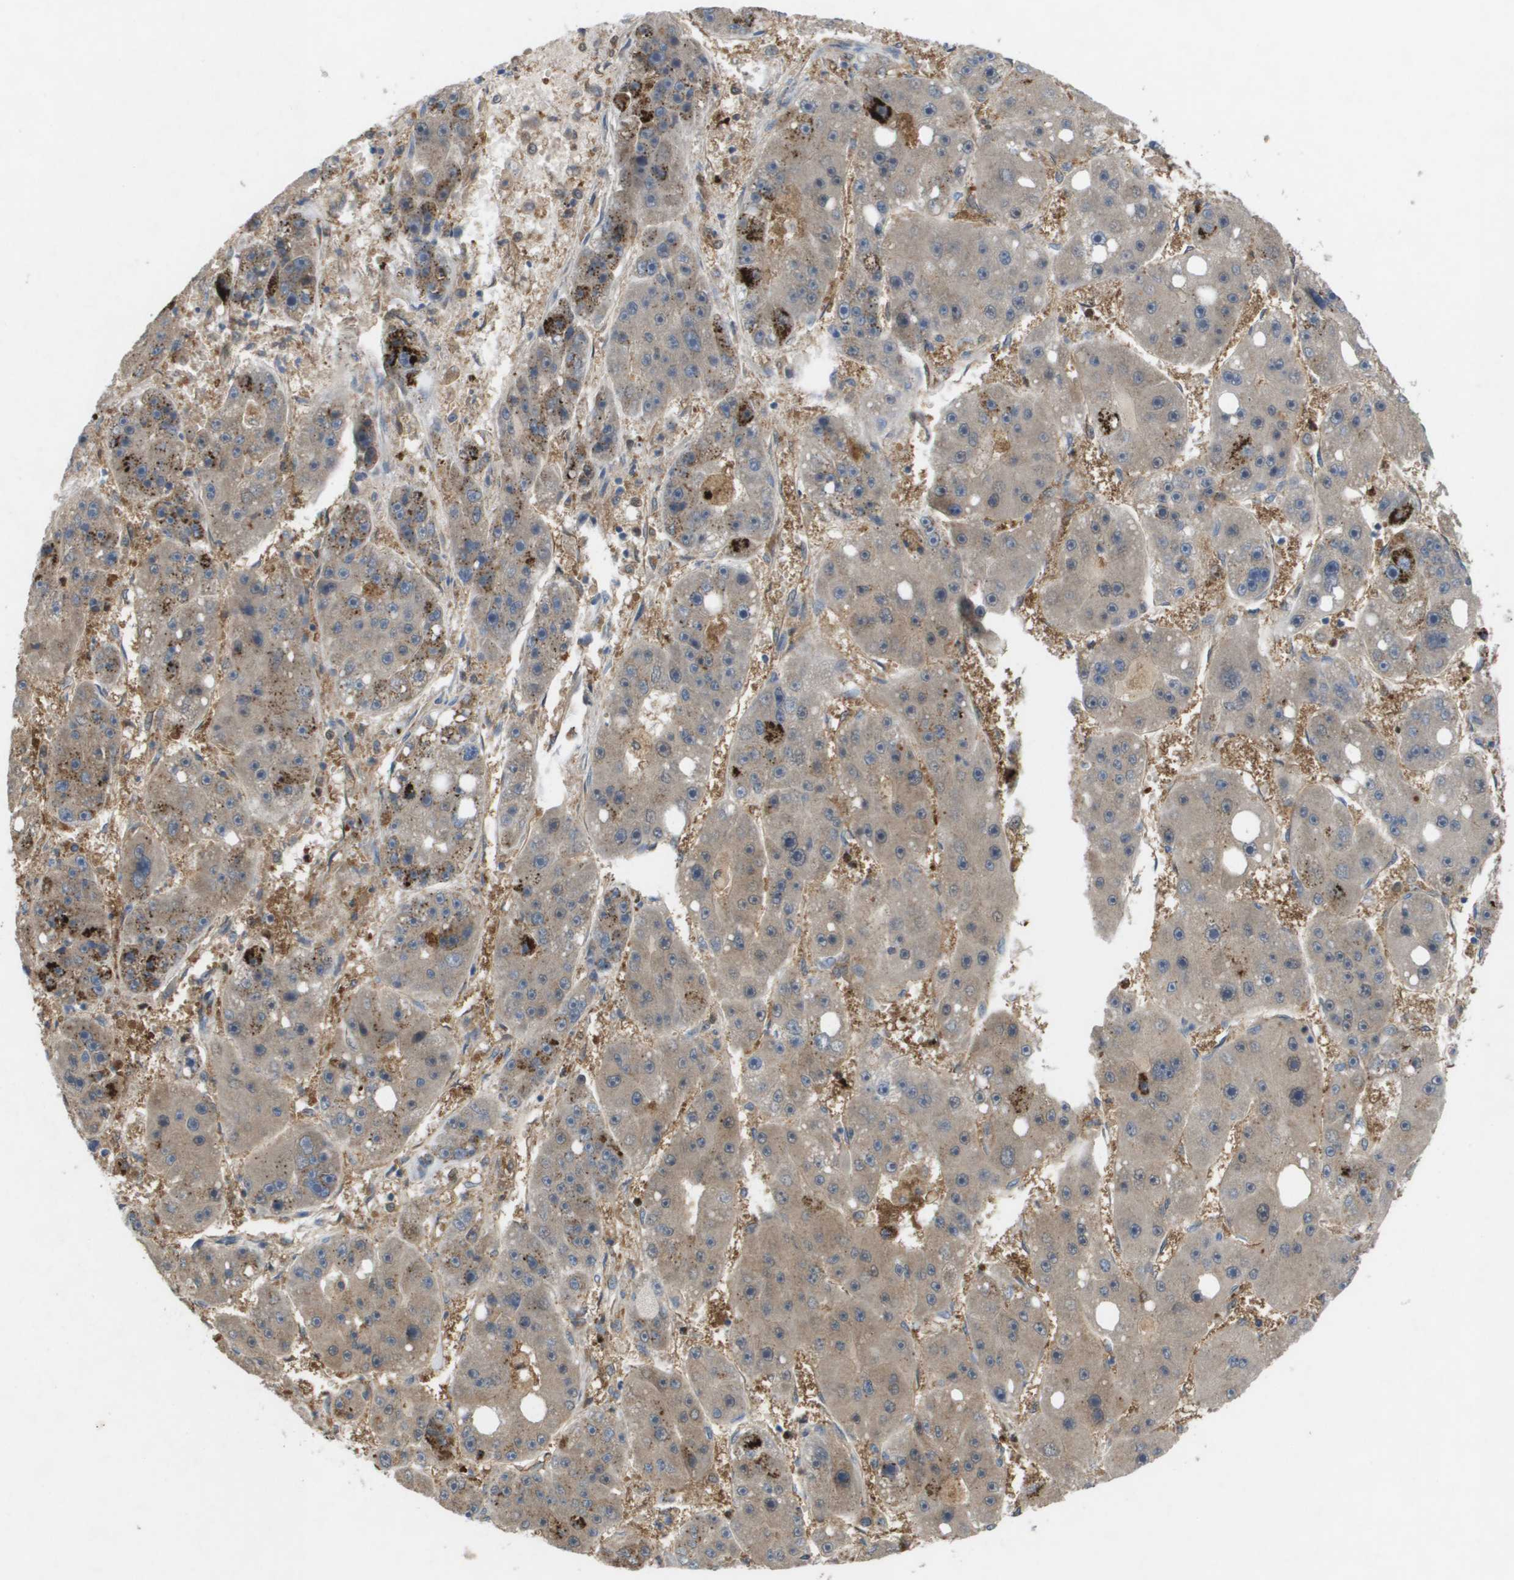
{"staining": {"intensity": "strong", "quantity": "<25%", "location": "cytoplasmic/membranous"}, "tissue": "liver cancer", "cell_type": "Tumor cells", "image_type": "cancer", "snomed": [{"axis": "morphology", "description": "Carcinoma, Hepatocellular, NOS"}, {"axis": "topography", "description": "Liver"}], "caption": "The immunohistochemical stain labels strong cytoplasmic/membranous positivity in tumor cells of liver hepatocellular carcinoma tissue.", "gene": "PALD1", "patient": {"sex": "female", "age": 61}}